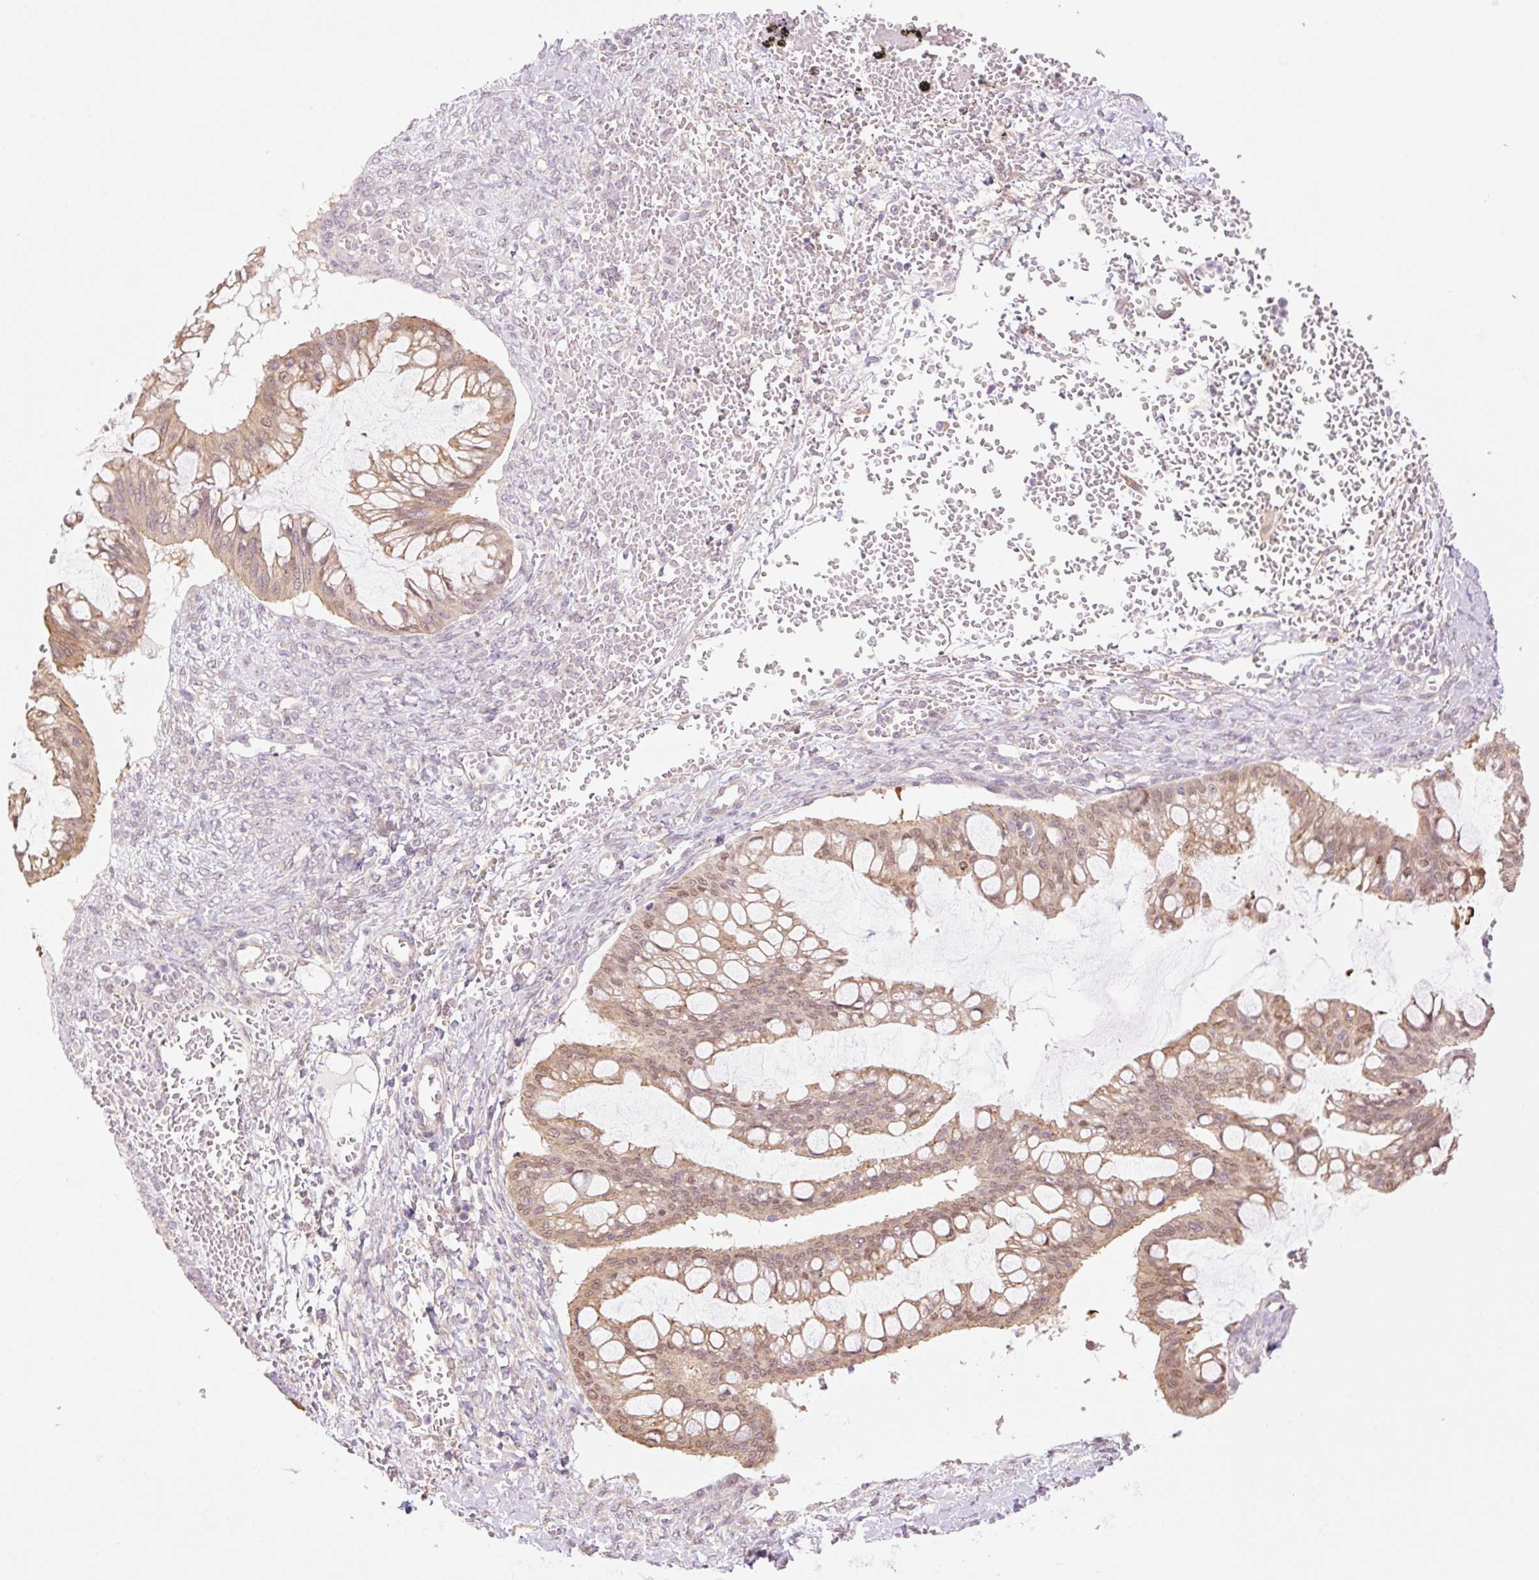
{"staining": {"intensity": "weak", "quantity": ">75%", "location": "cytoplasmic/membranous,nuclear"}, "tissue": "ovarian cancer", "cell_type": "Tumor cells", "image_type": "cancer", "snomed": [{"axis": "morphology", "description": "Cystadenocarcinoma, mucinous, NOS"}, {"axis": "topography", "description": "Ovary"}], "caption": "An immunohistochemistry histopathology image of neoplastic tissue is shown. Protein staining in brown shows weak cytoplasmic/membranous and nuclear positivity in ovarian cancer within tumor cells.", "gene": "NLRP5", "patient": {"sex": "female", "age": 73}}